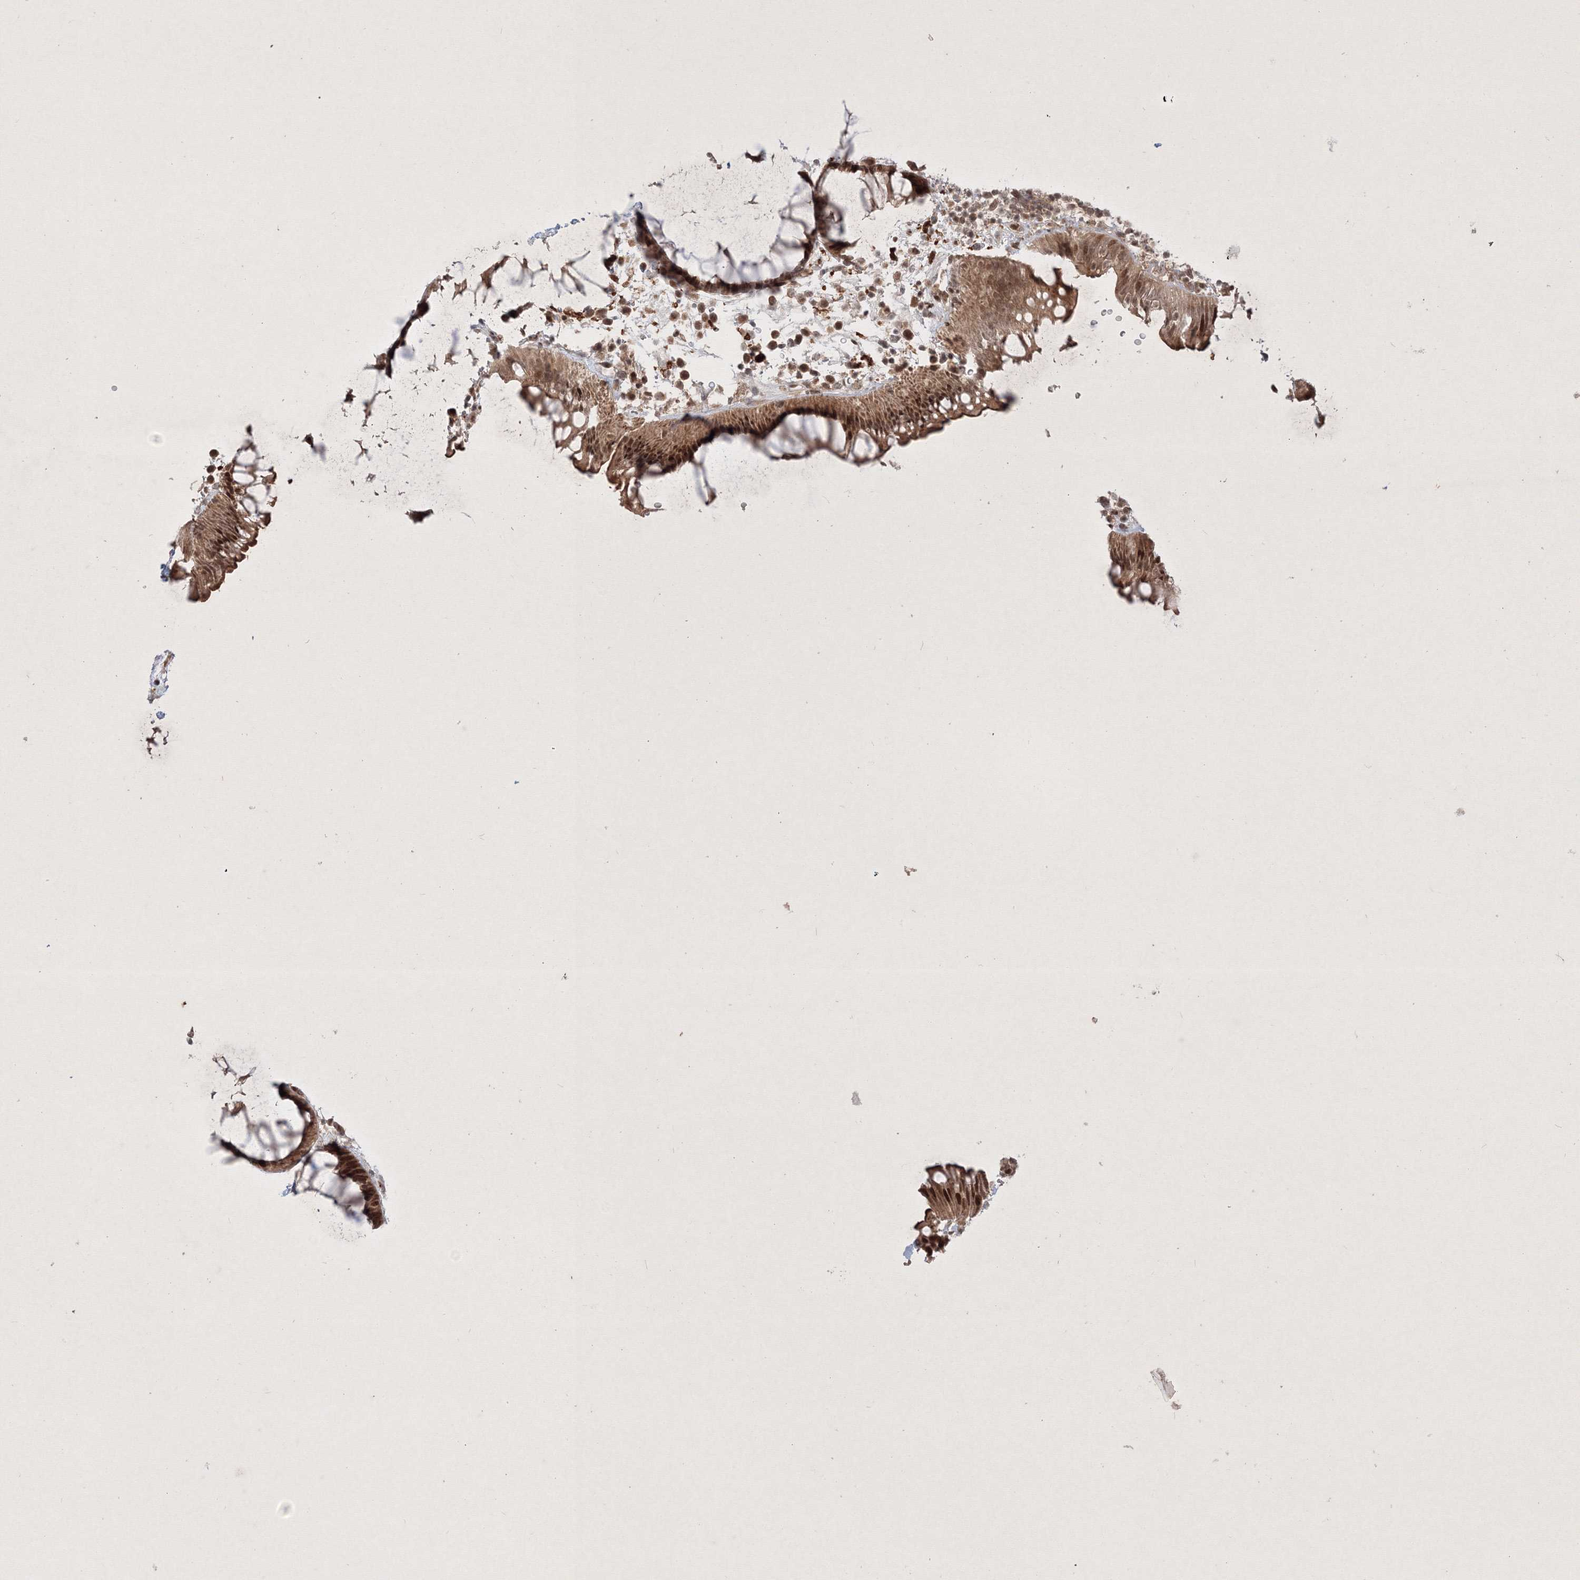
{"staining": {"intensity": "moderate", "quantity": ">75%", "location": "cytoplasmic/membranous,nuclear"}, "tissue": "rectum", "cell_type": "Glandular cells", "image_type": "normal", "snomed": [{"axis": "morphology", "description": "Normal tissue, NOS"}, {"axis": "topography", "description": "Rectum"}], "caption": "IHC micrograph of unremarkable rectum: rectum stained using IHC displays medium levels of moderate protein expression localized specifically in the cytoplasmic/membranous,nuclear of glandular cells, appearing as a cytoplasmic/membranous,nuclear brown color.", "gene": "TAB1", "patient": {"sex": "male", "age": 51}}